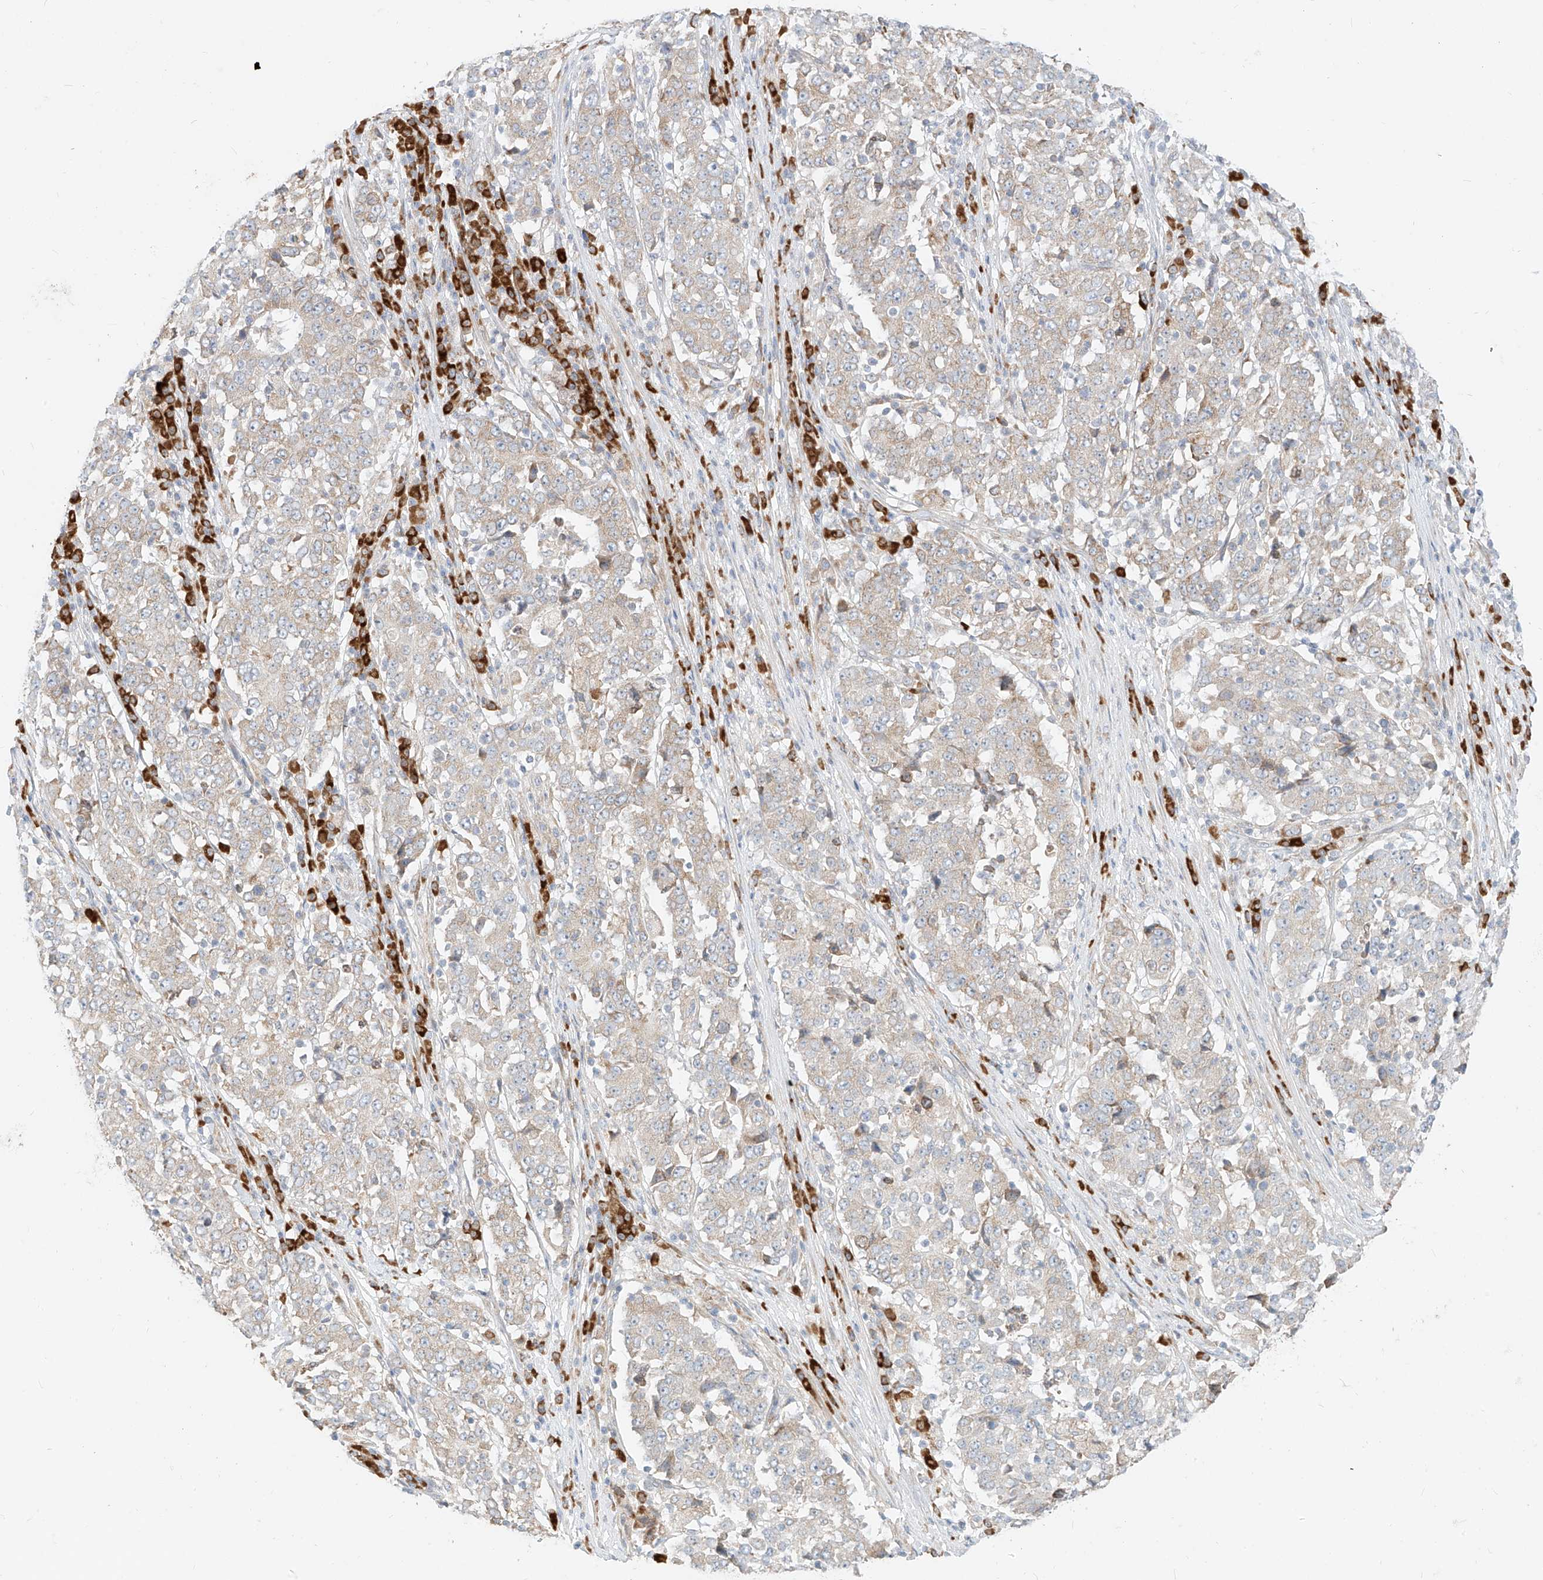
{"staining": {"intensity": "weak", "quantity": ">75%", "location": "cytoplasmic/membranous"}, "tissue": "stomach cancer", "cell_type": "Tumor cells", "image_type": "cancer", "snomed": [{"axis": "morphology", "description": "Adenocarcinoma, NOS"}, {"axis": "topography", "description": "Stomach"}], "caption": "Protein expression analysis of human stomach cancer (adenocarcinoma) reveals weak cytoplasmic/membranous expression in approximately >75% of tumor cells.", "gene": "STT3A", "patient": {"sex": "male", "age": 59}}